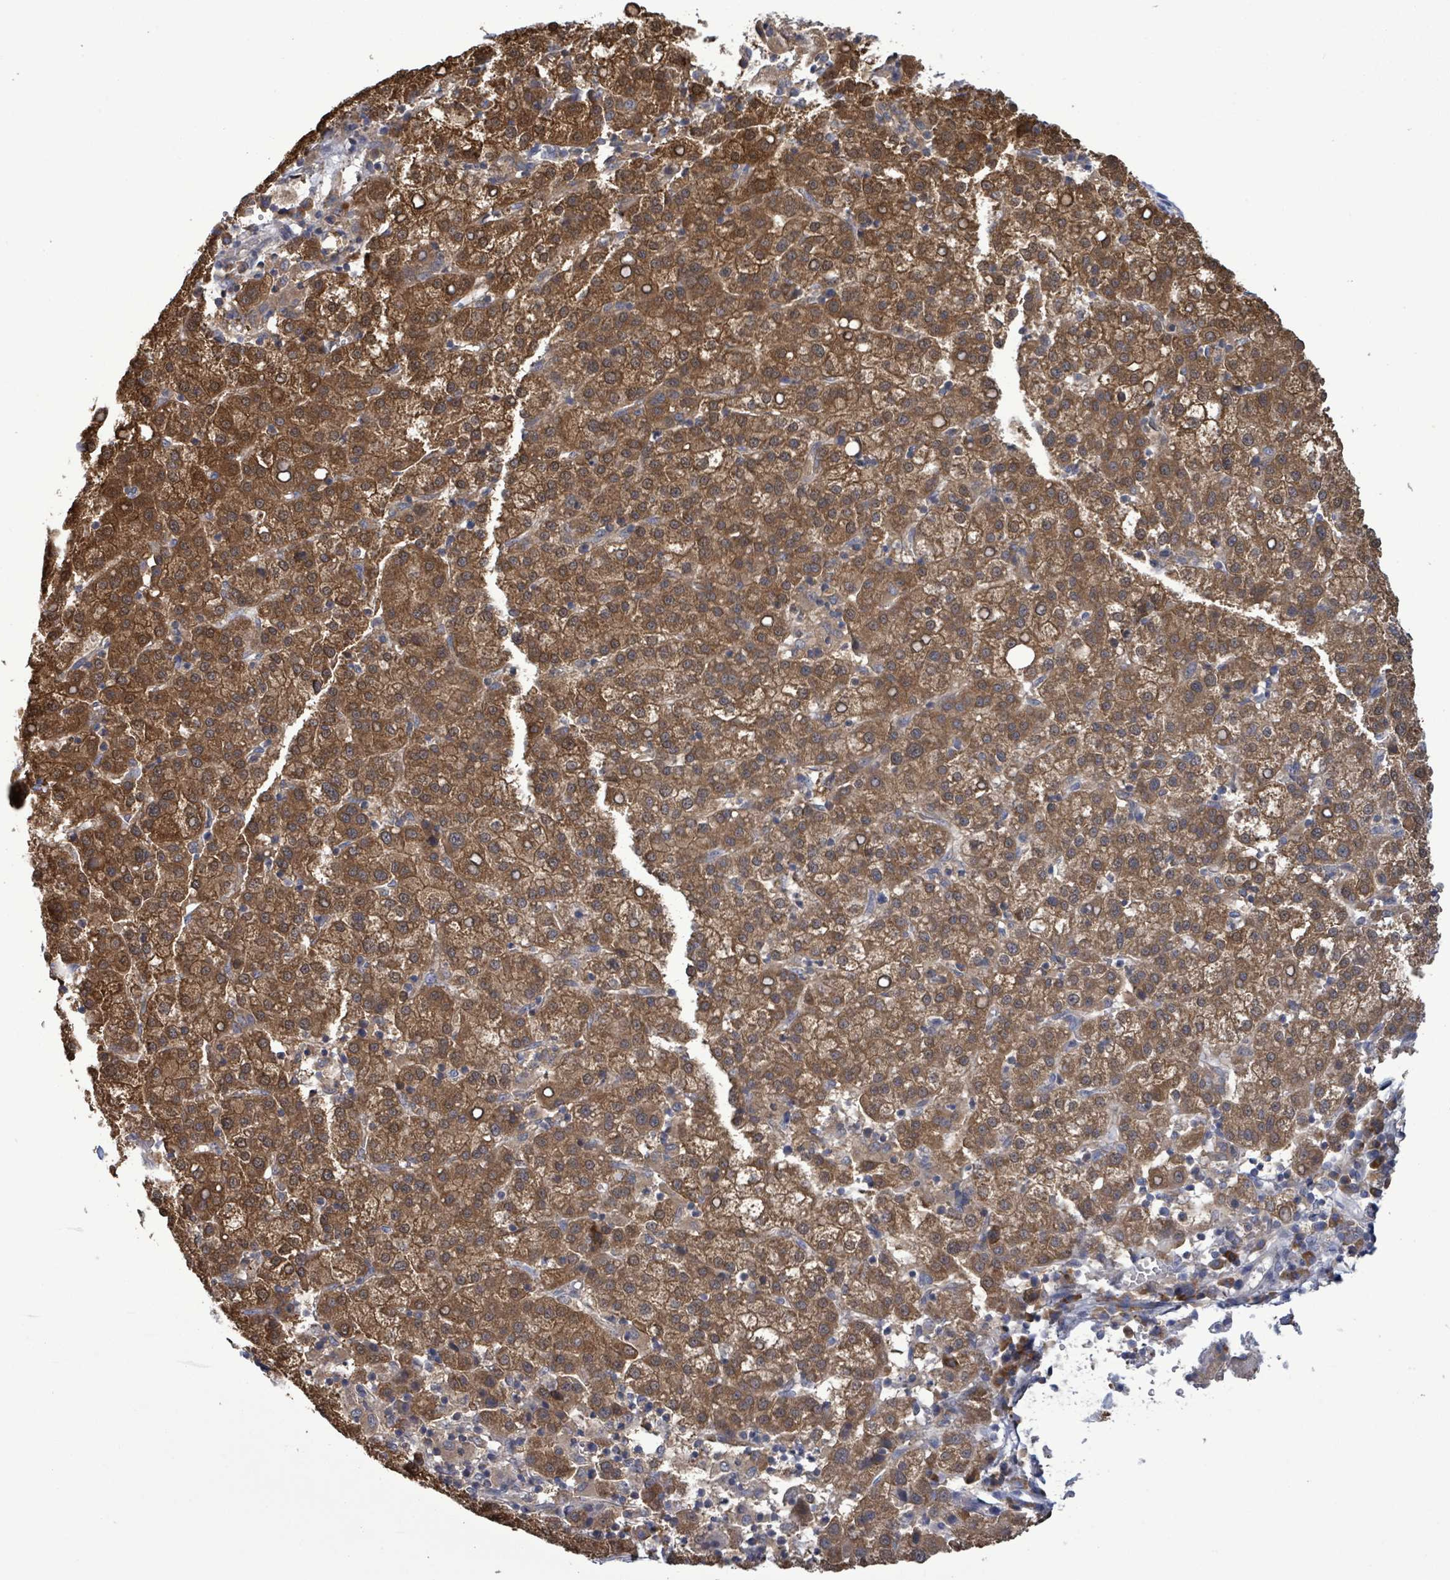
{"staining": {"intensity": "moderate", "quantity": ">75%", "location": "cytoplasmic/membranous"}, "tissue": "liver cancer", "cell_type": "Tumor cells", "image_type": "cancer", "snomed": [{"axis": "morphology", "description": "Carcinoma, Hepatocellular, NOS"}, {"axis": "topography", "description": "Liver"}], "caption": "This is a micrograph of immunohistochemistry staining of liver cancer, which shows moderate staining in the cytoplasmic/membranous of tumor cells.", "gene": "SERPINE3", "patient": {"sex": "female", "age": 58}}